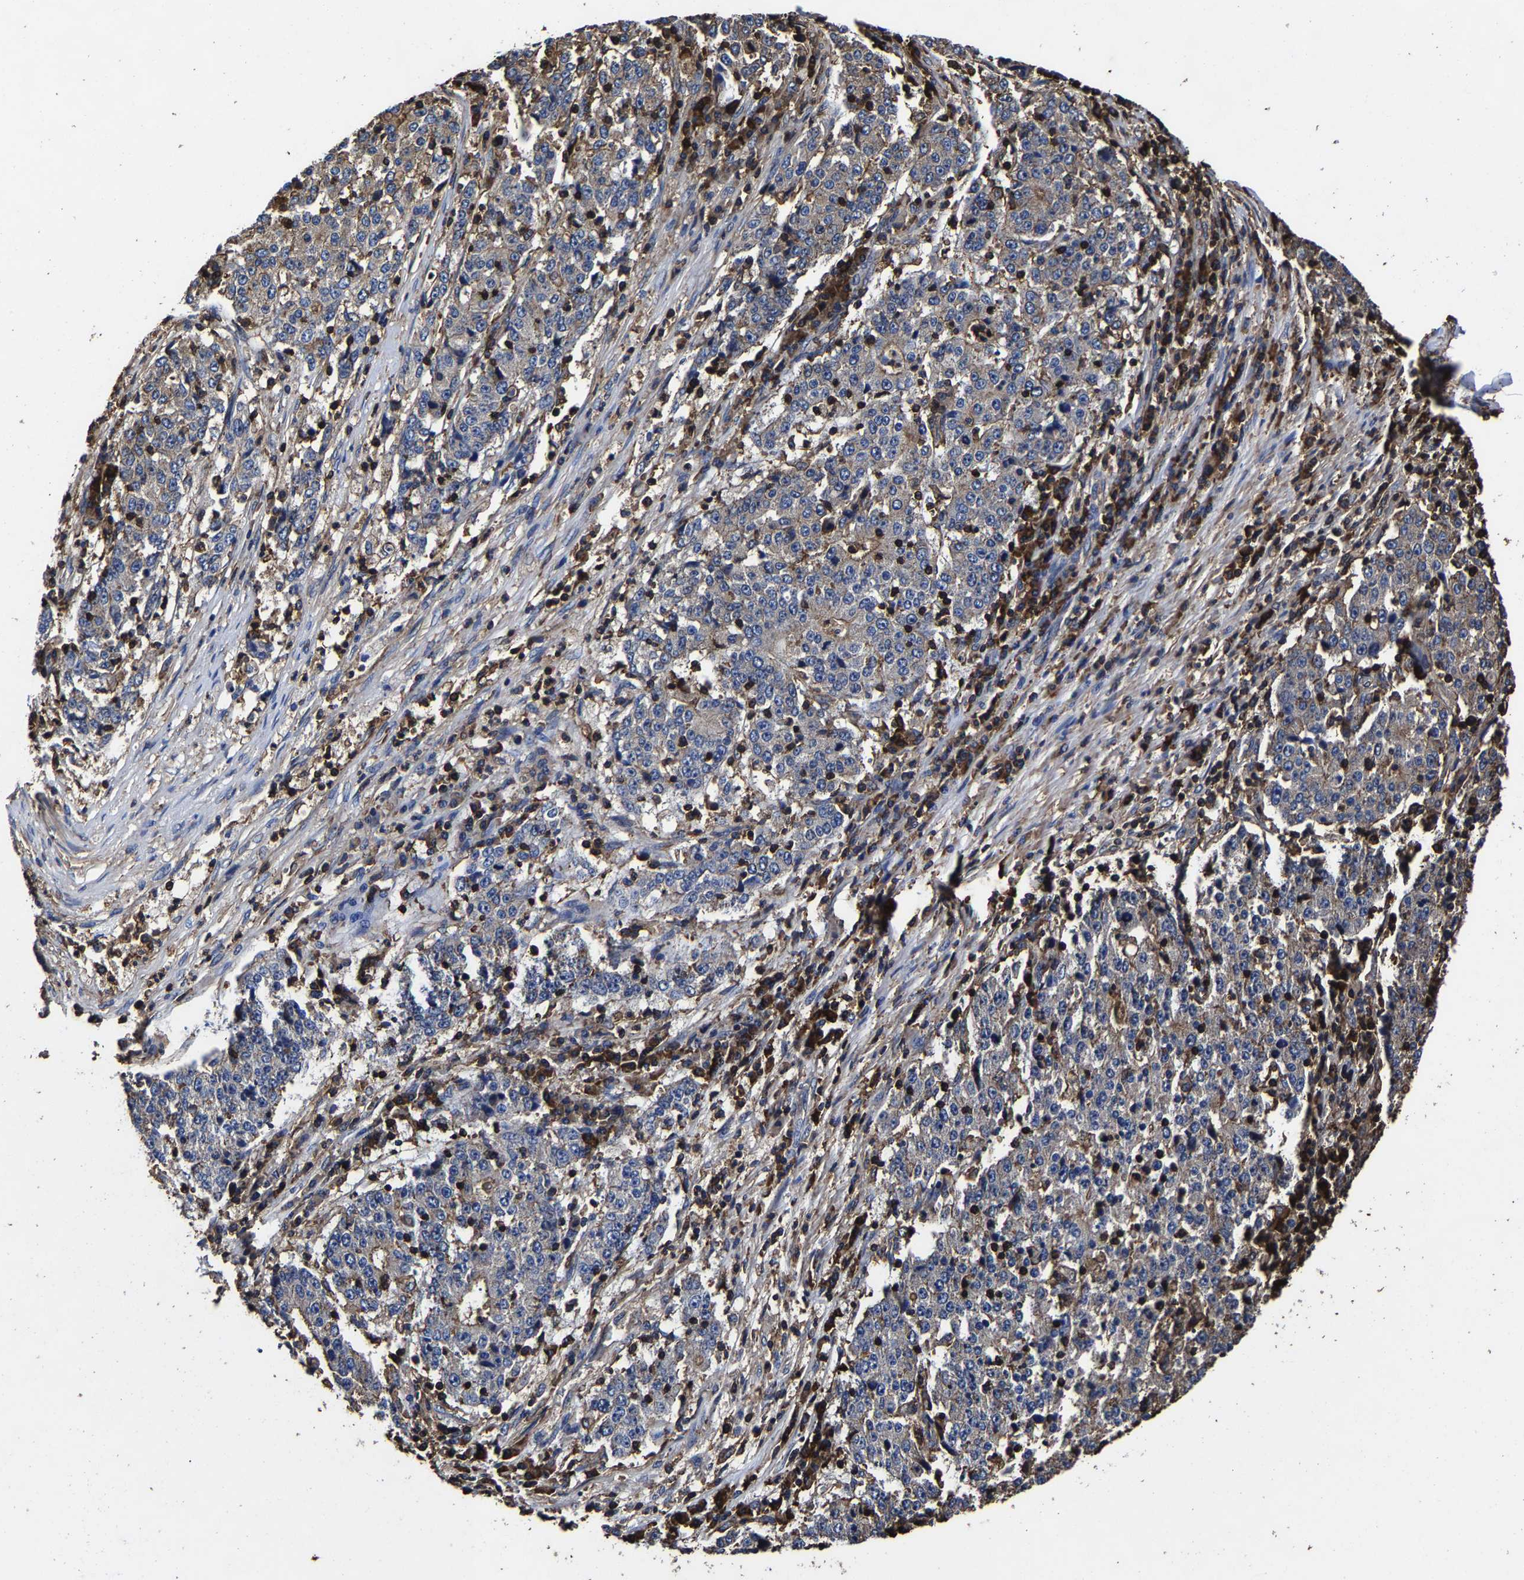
{"staining": {"intensity": "weak", "quantity": "<25%", "location": "cytoplasmic/membranous"}, "tissue": "stomach cancer", "cell_type": "Tumor cells", "image_type": "cancer", "snomed": [{"axis": "morphology", "description": "Adenocarcinoma, NOS"}, {"axis": "topography", "description": "Stomach"}], "caption": "Immunohistochemistry (IHC) photomicrograph of neoplastic tissue: stomach cancer stained with DAB exhibits no significant protein staining in tumor cells. (Brightfield microscopy of DAB (3,3'-diaminobenzidine) IHC at high magnification).", "gene": "SSH3", "patient": {"sex": "male", "age": 59}}